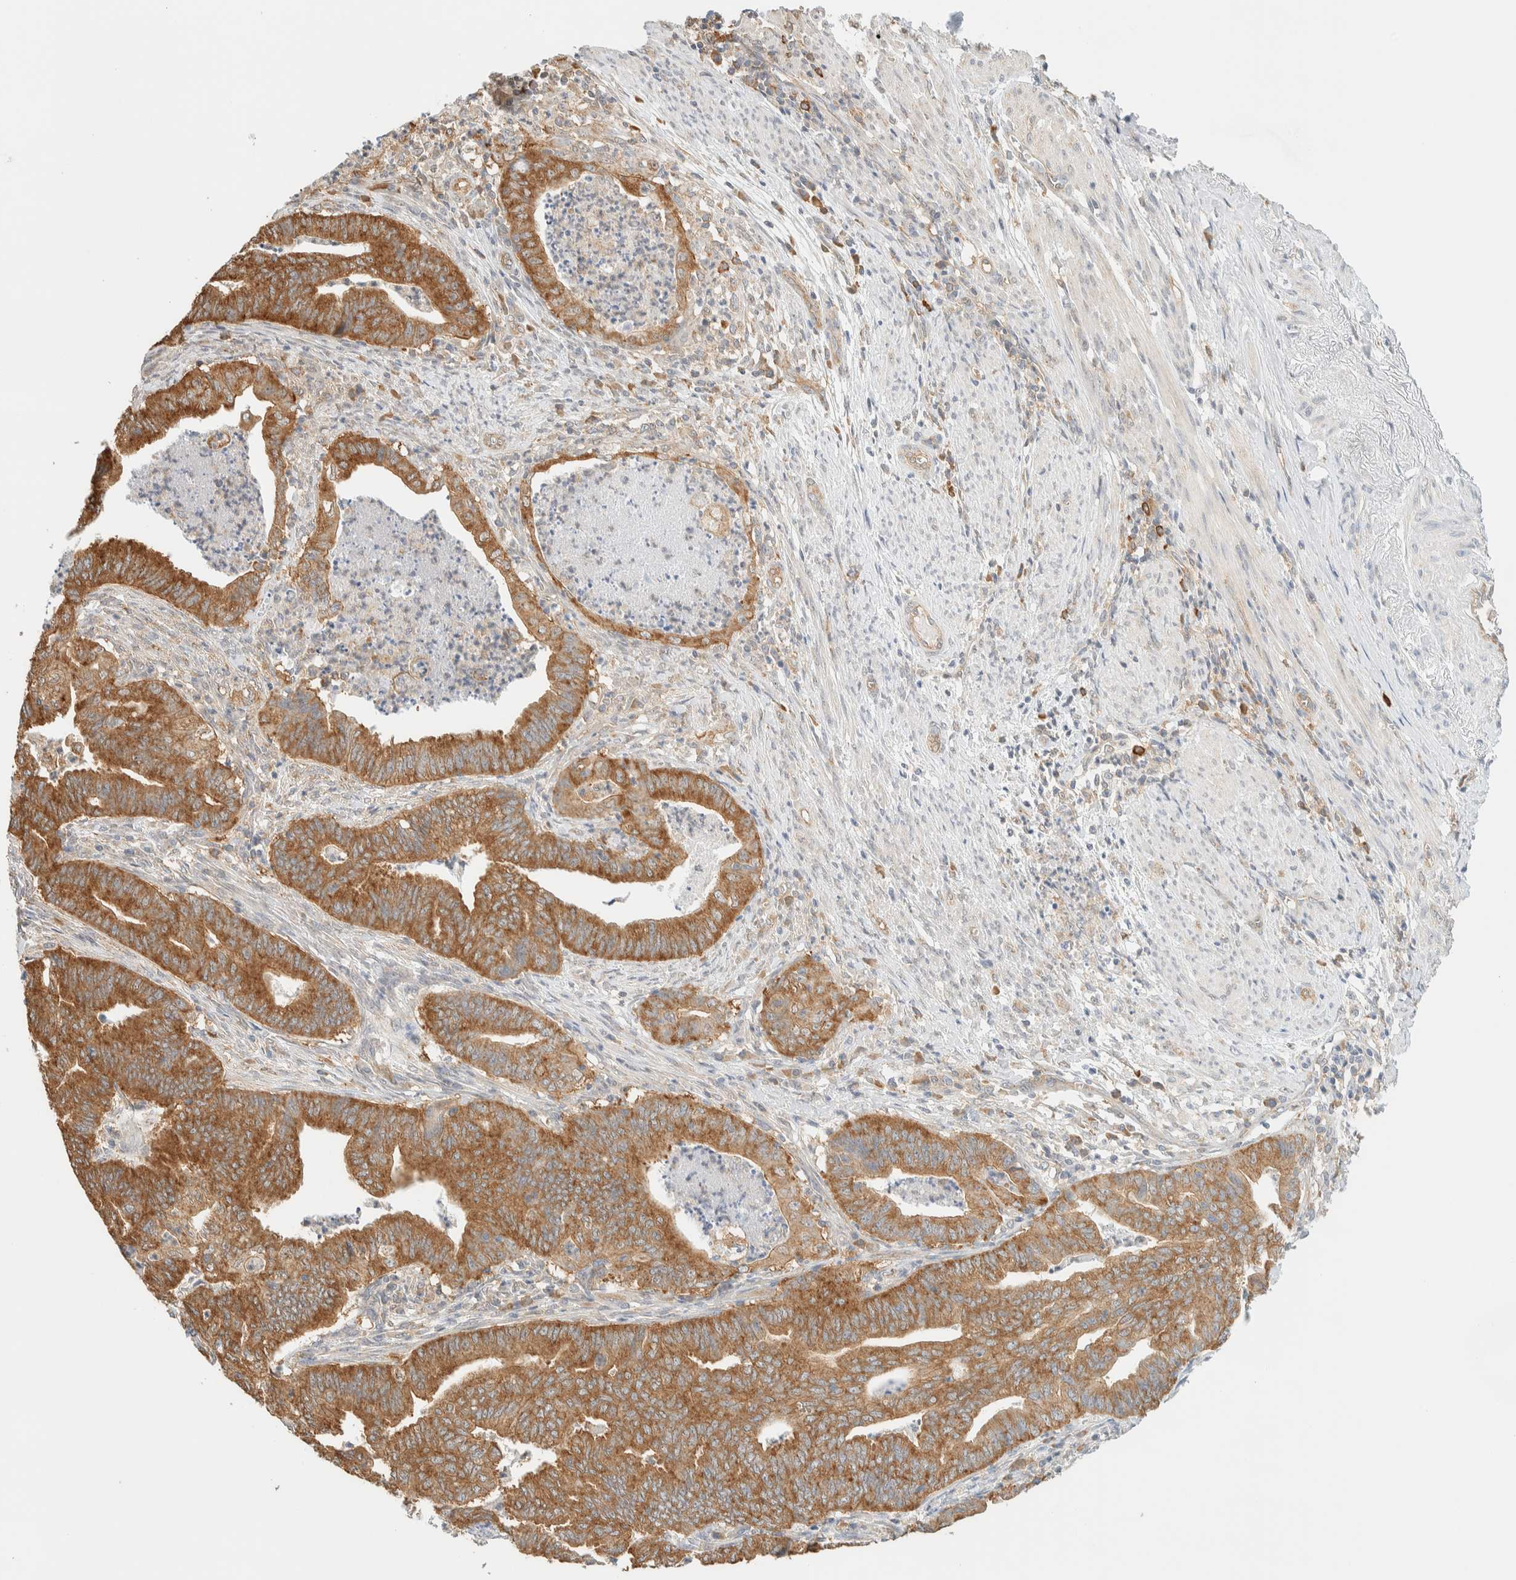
{"staining": {"intensity": "moderate", "quantity": ">75%", "location": "cytoplasmic/membranous"}, "tissue": "endometrial cancer", "cell_type": "Tumor cells", "image_type": "cancer", "snomed": [{"axis": "morphology", "description": "Polyp, NOS"}, {"axis": "morphology", "description": "Adenocarcinoma, NOS"}, {"axis": "morphology", "description": "Adenoma, NOS"}, {"axis": "topography", "description": "Endometrium"}], "caption": "Protein expression analysis of endometrial polyp demonstrates moderate cytoplasmic/membranous positivity in approximately >75% of tumor cells. Using DAB (brown) and hematoxylin (blue) stains, captured at high magnification using brightfield microscopy.", "gene": "TBC1D8B", "patient": {"sex": "female", "age": 79}}